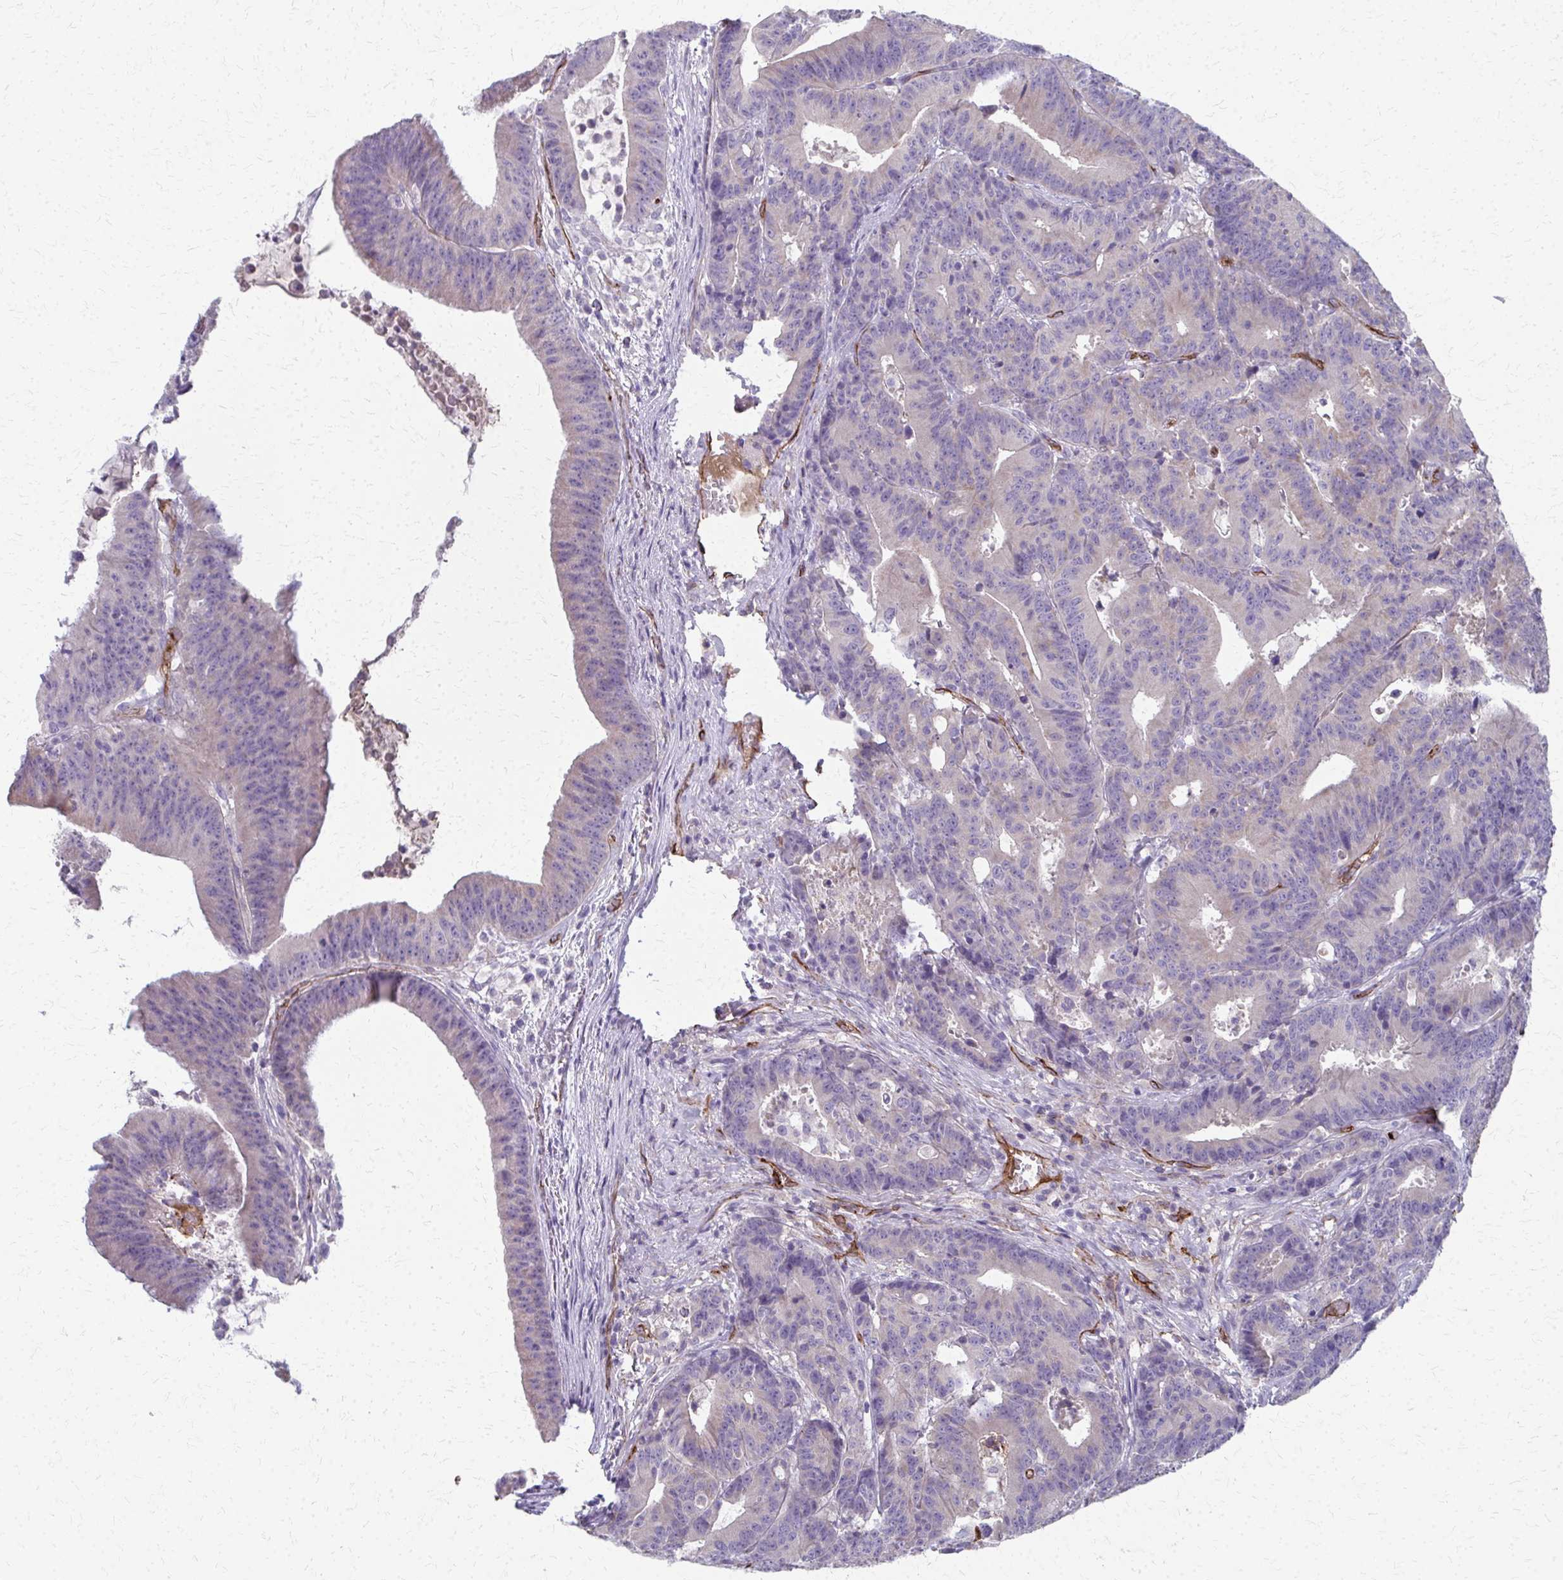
{"staining": {"intensity": "weak", "quantity": "<25%", "location": "cytoplasmic/membranous"}, "tissue": "colorectal cancer", "cell_type": "Tumor cells", "image_type": "cancer", "snomed": [{"axis": "morphology", "description": "Adenocarcinoma, NOS"}, {"axis": "topography", "description": "Colon"}], "caption": "DAB (3,3'-diaminobenzidine) immunohistochemical staining of human colorectal cancer exhibits no significant positivity in tumor cells. (DAB (3,3'-diaminobenzidine) IHC visualized using brightfield microscopy, high magnification).", "gene": "ADIPOQ", "patient": {"sex": "female", "age": 78}}